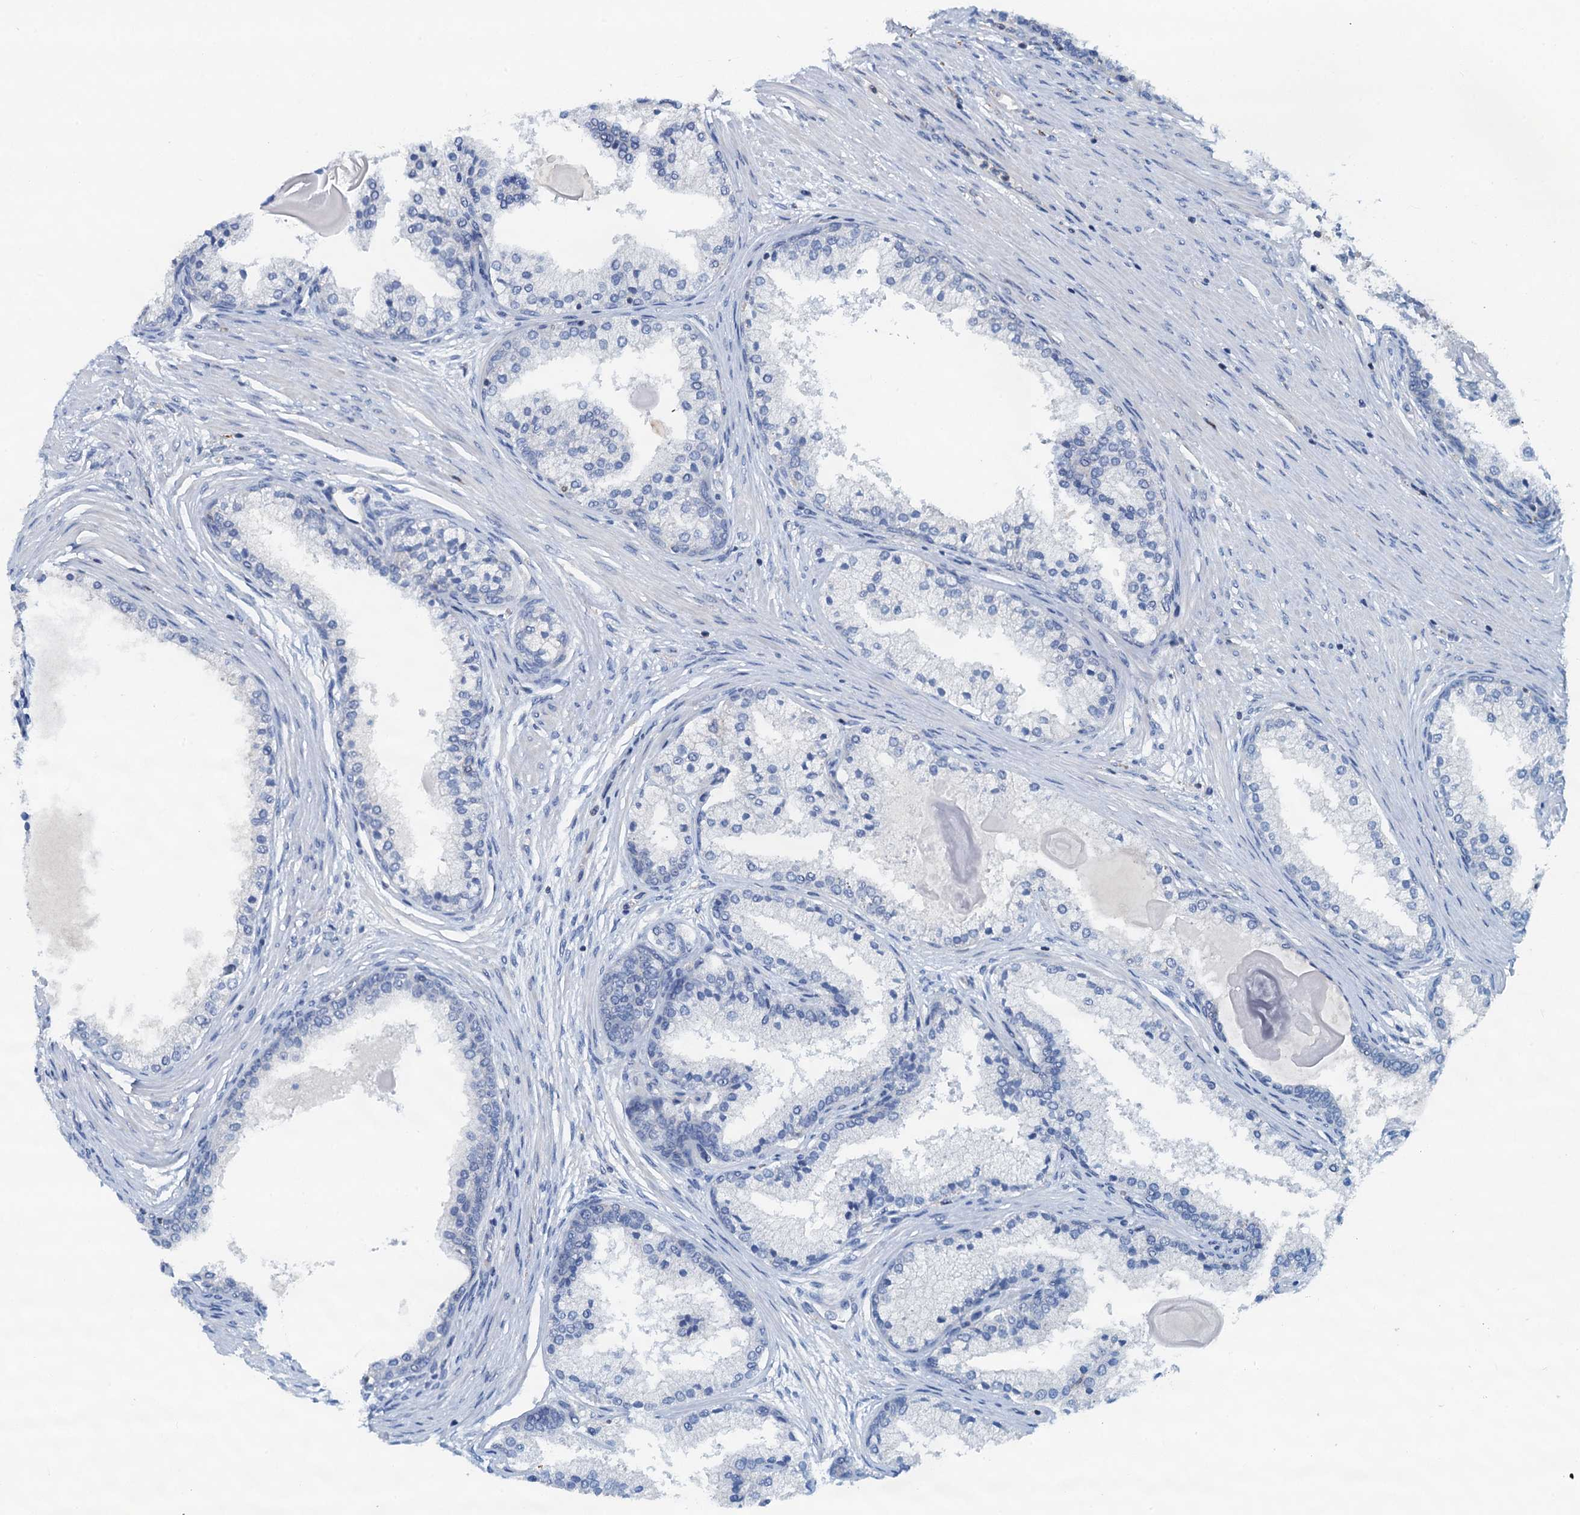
{"staining": {"intensity": "negative", "quantity": "none", "location": "none"}, "tissue": "prostate cancer", "cell_type": "Tumor cells", "image_type": "cancer", "snomed": [{"axis": "morphology", "description": "Adenocarcinoma, Low grade"}, {"axis": "topography", "description": "Prostate"}], "caption": "DAB (3,3'-diaminobenzidine) immunohistochemical staining of human prostate cancer (adenocarcinoma (low-grade)) exhibits no significant positivity in tumor cells. Brightfield microscopy of IHC stained with DAB (brown) and hematoxylin (blue), captured at high magnification.", "gene": "THAP10", "patient": {"sex": "male", "age": 59}}